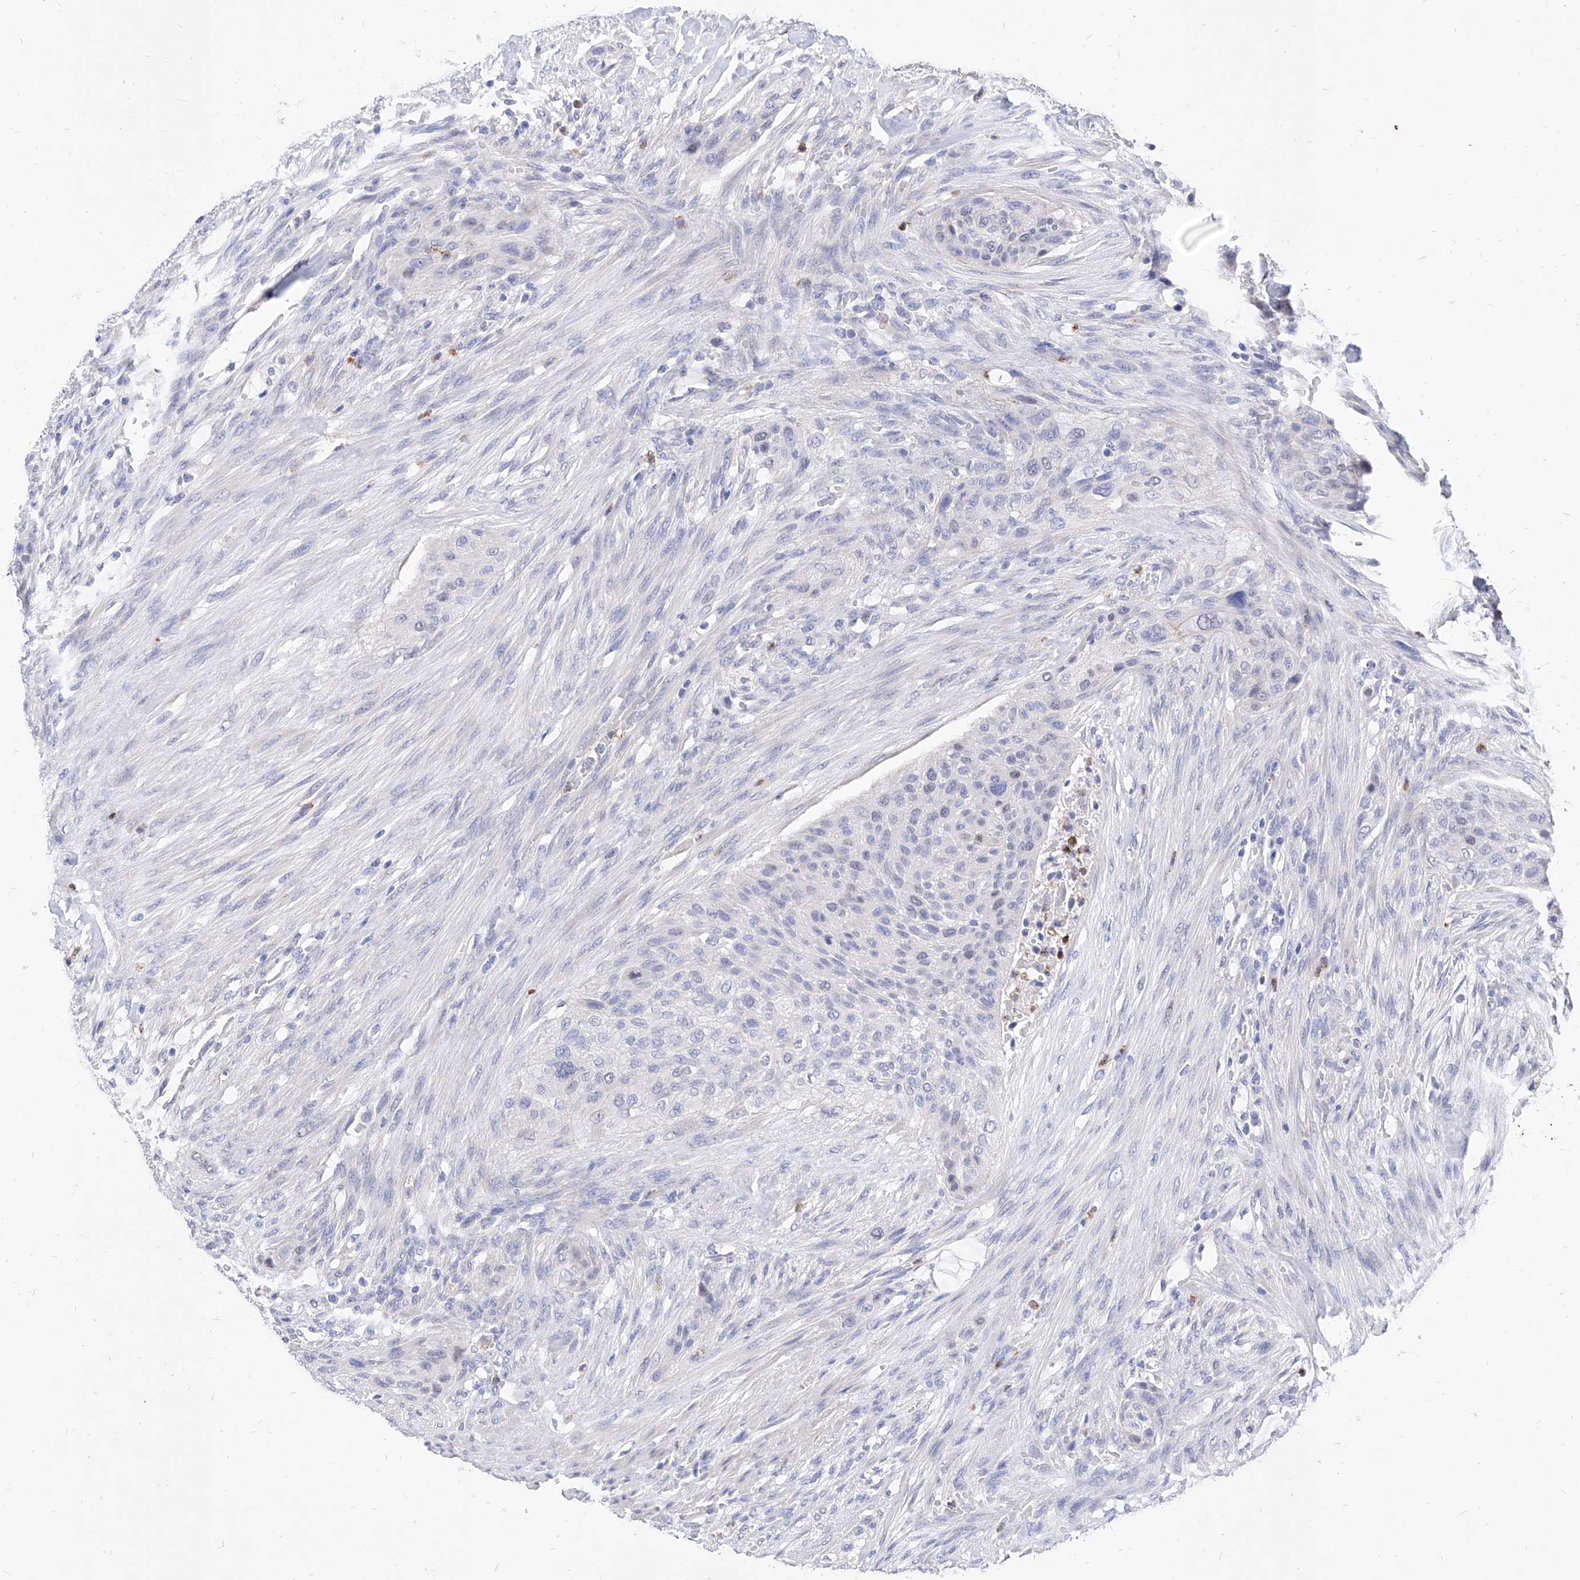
{"staining": {"intensity": "negative", "quantity": "none", "location": "none"}, "tissue": "urothelial cancer", "cell_type": "Tumor cells", "image_type": "cancer", "snomed": [{"axis": "morphology", "description": "Urothelial carcinoma, High grade"}, {"axis": "topography", "description": "Urinary bladder"}], "caption": "This is an immunohistochemistry photomicrograph of human urothelial cancer. There is no staining in tumor cells.", "gene": "VAX1", "patient": {"sex": "male", "age": 35}}